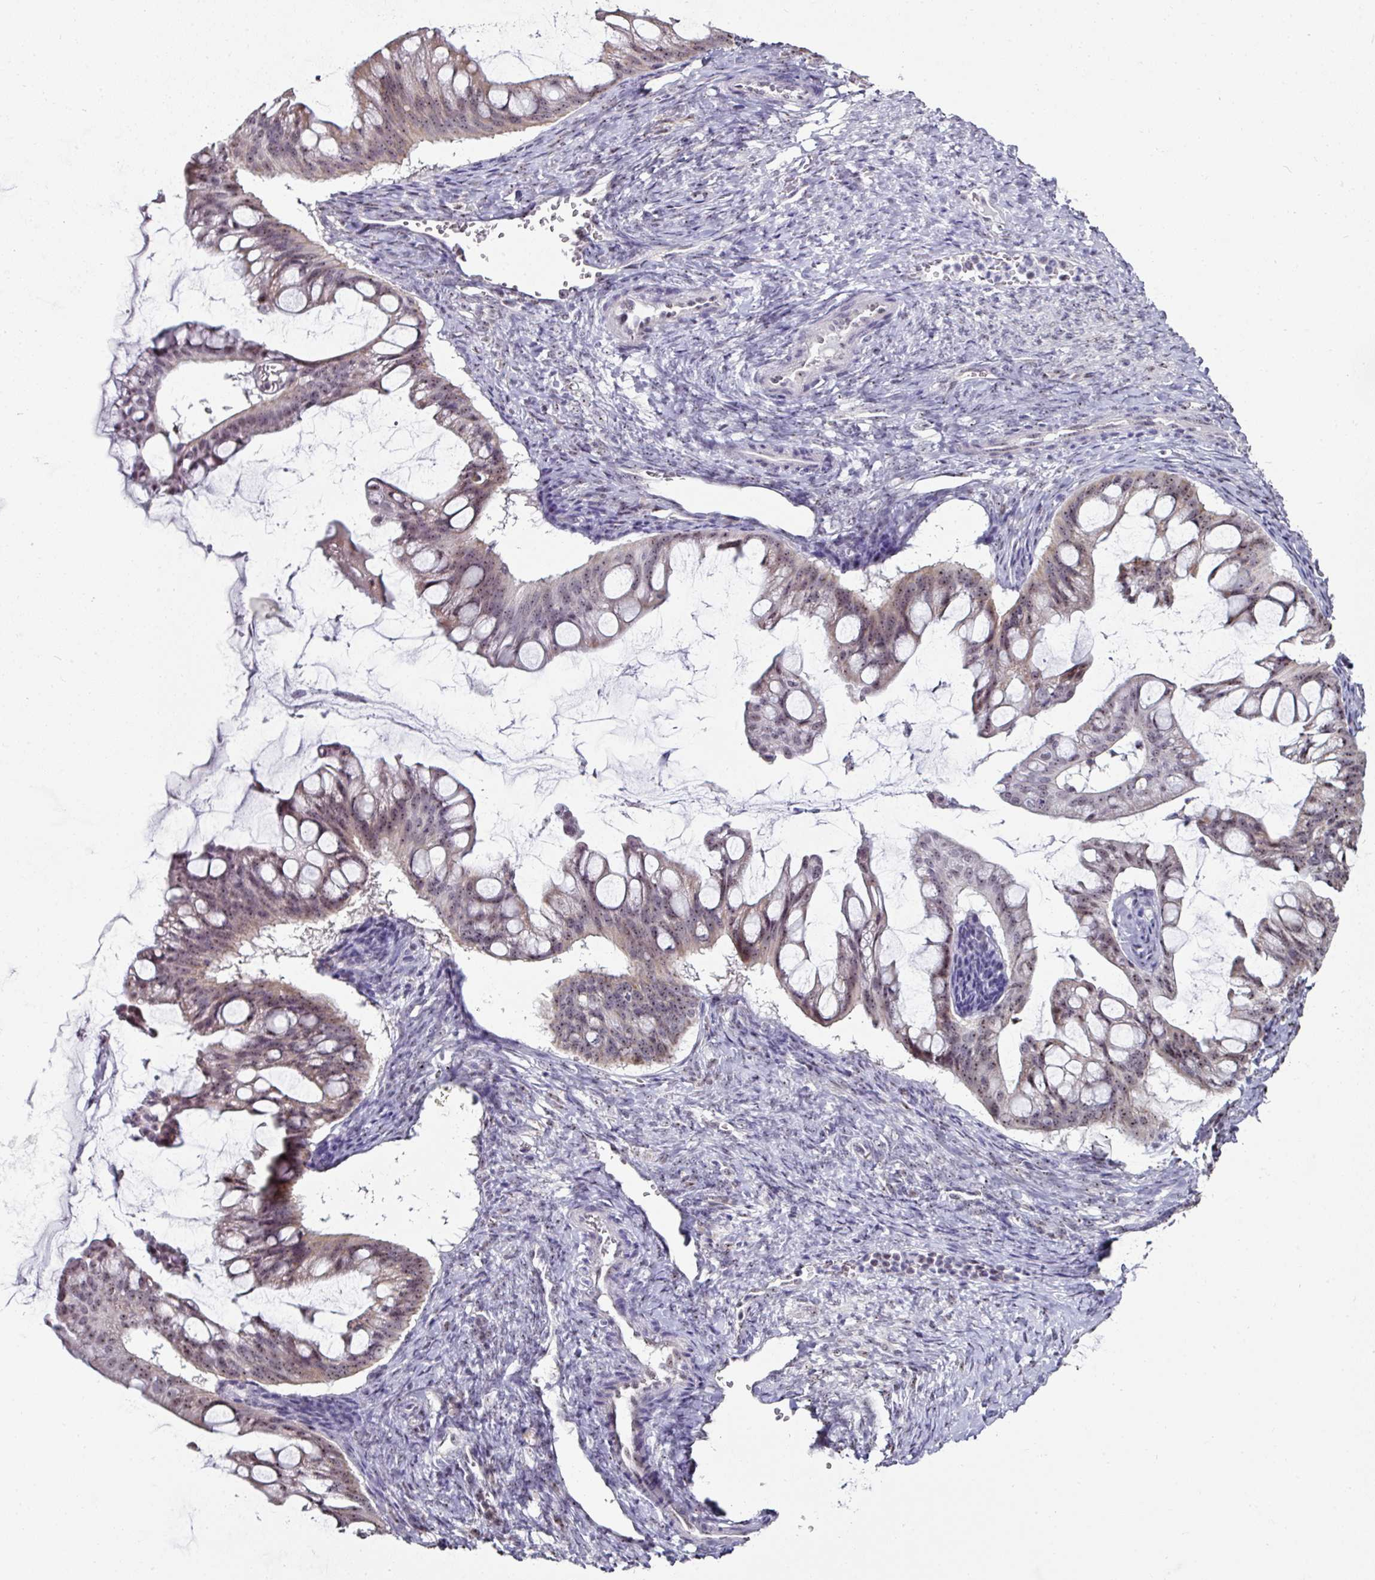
{"staining": {"intensity": "weak", "quantity": "25%-75%", "location": "cytoplasmic/membranous,nuclear"}, "tissue": "ovarian cancer", "cell_type": "Tumor cells", "image_type": "cancer", "snomed": [{"axis": "morphology", "description": "Cystadenocarcinoma, mucinous, NOS"}, {"axis": "topography", "description": "Ovary"}], "caption": "Immunohistochemistry image of ovarian cancer (mucinous cystadenocarcinoma) stained for a protein (brown), which exhibits low levels of weak cytoplasmic/membranous and nuclear expression in approximately 25%-75% of tumor cells.", "gene": "NACC2", "patient": {"sex": "female", "age": 73}}